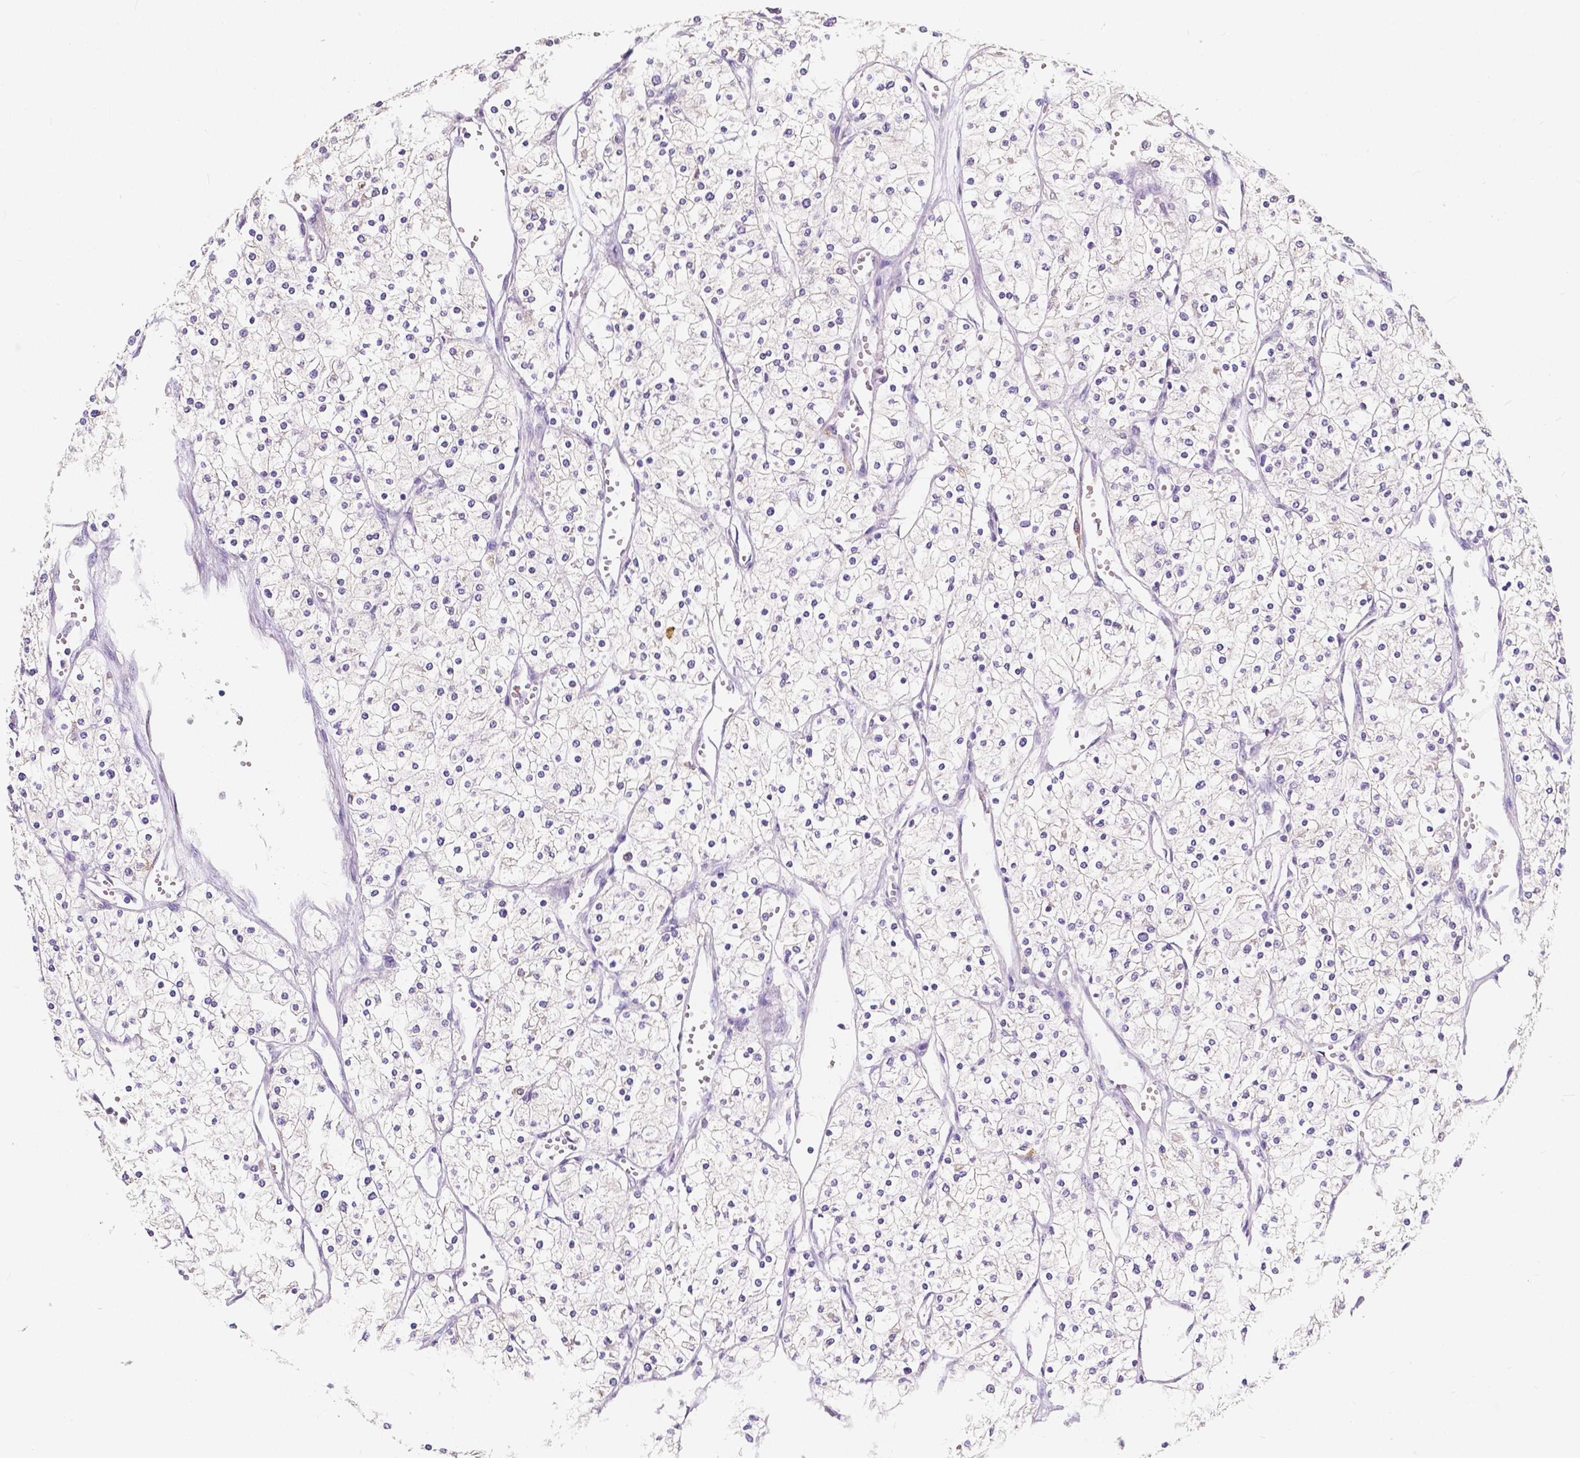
{"staining": {"intensity": "negative", "quantity": "none", "location": "none"}, "tissue": "renal cancer", "cell_type": "Tumor cells", "image_type": "cancer", "snomed": [{"axis": "morphology", "description": "Adenocarcinoma, NOS"}, {"axis": "topography", "description": "Kidney"}], "caption": "A photomicrograph of human renal cancer (adenocarcinoma) is negative for staining in tumor cells.", "gene": "ACP5", "patient": {"sex": "male", "age": 80}}